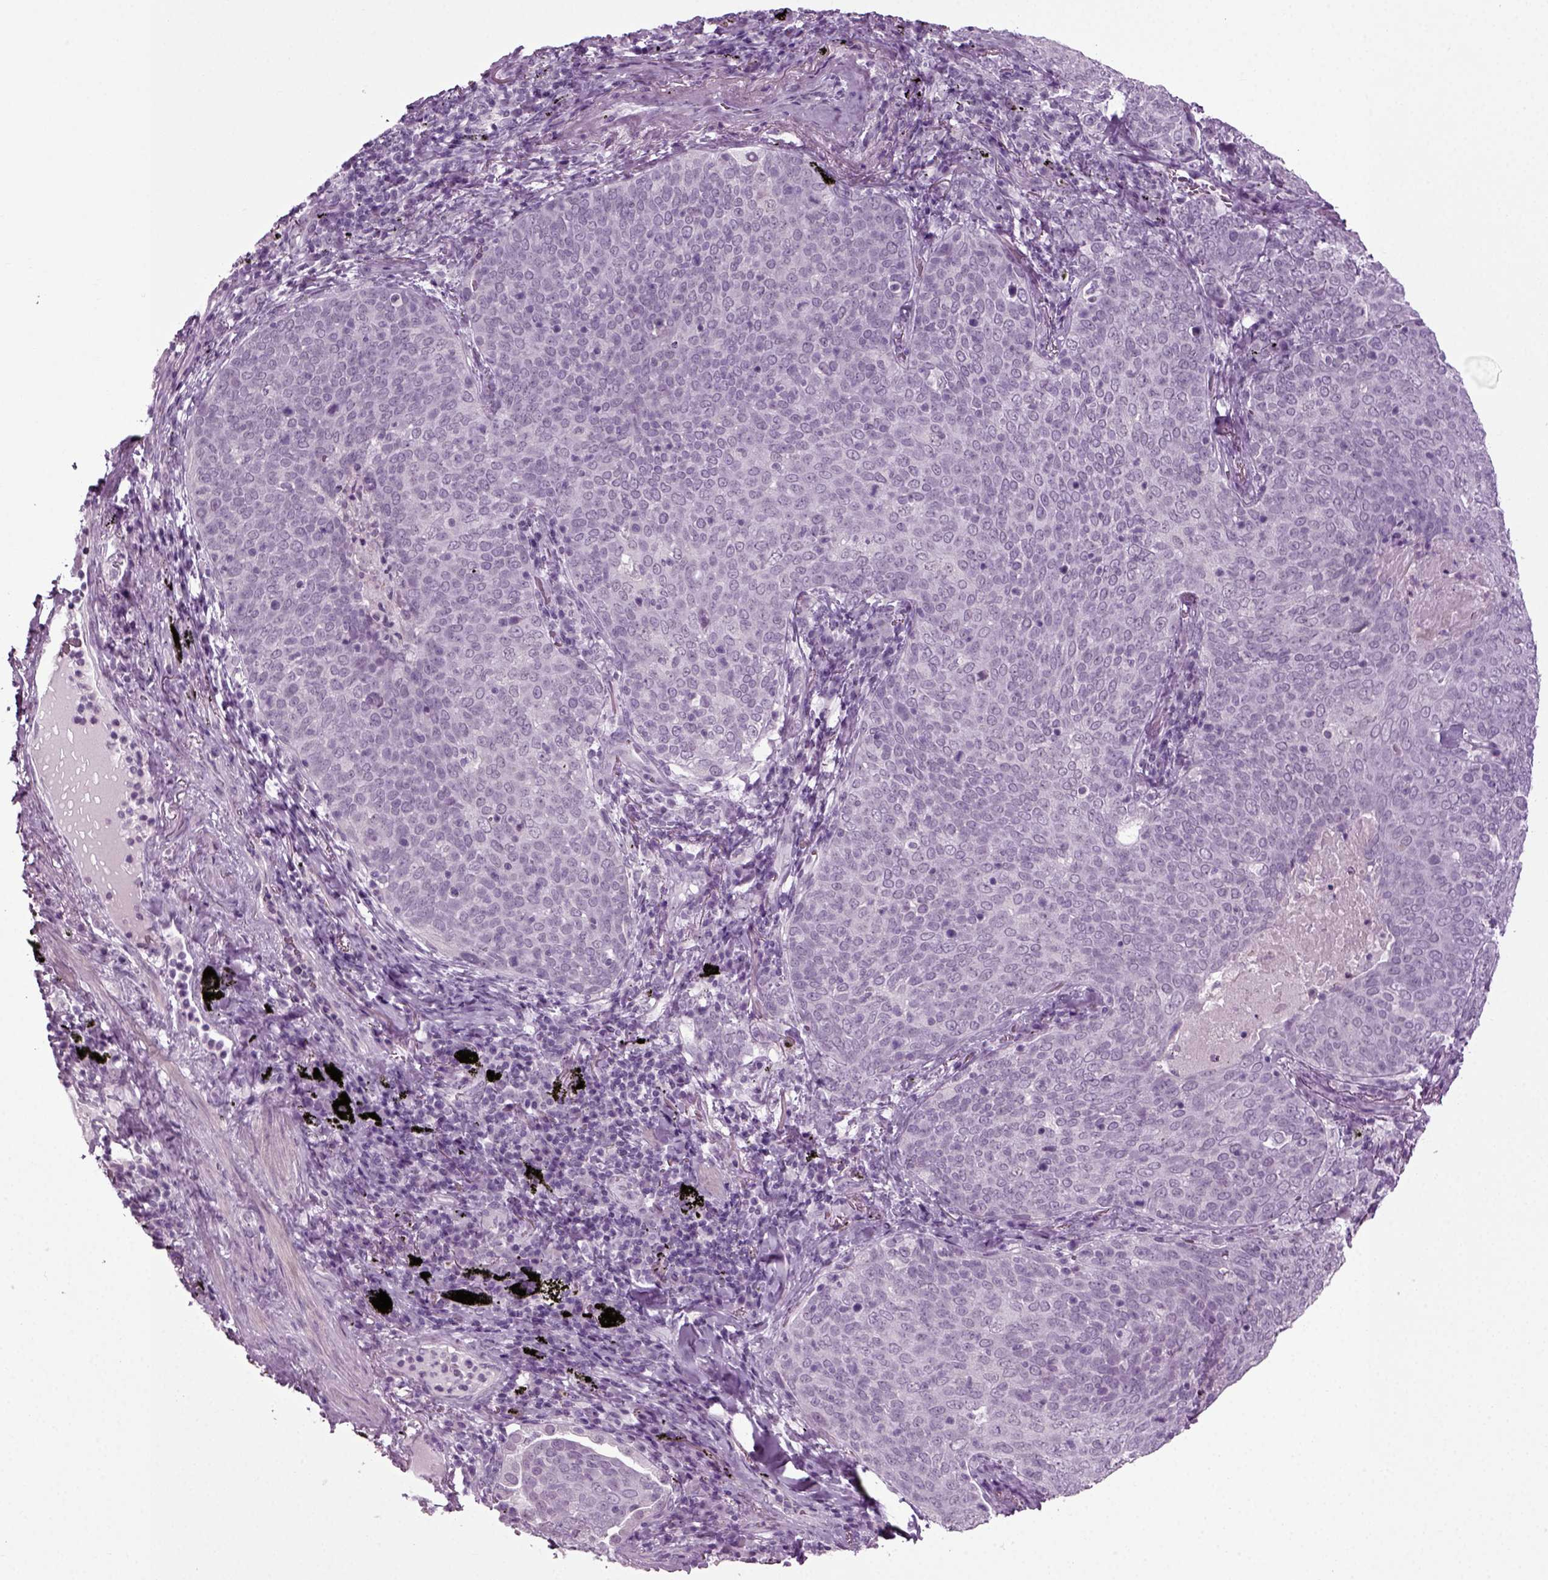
{"staining": {"intensity": "negative", "quantity": "none", "location": "none"}, "tissue": "lung cancer", "cell_type": "Tumor cells", "image_type": "cancer", "snomed": [{"axis": "morphology", "description": "Squamous cell carcinoma, NOS"}, {"axis": "topography", "description": "Lung"}], "caption": "A photomicrograph of squamous cell carcinoma (lung) stained for a protein demonstrates no brown staining in tumor cells.", "gene": "ZC2HC1C", "patient": {"sex": "male", "age": 82}}